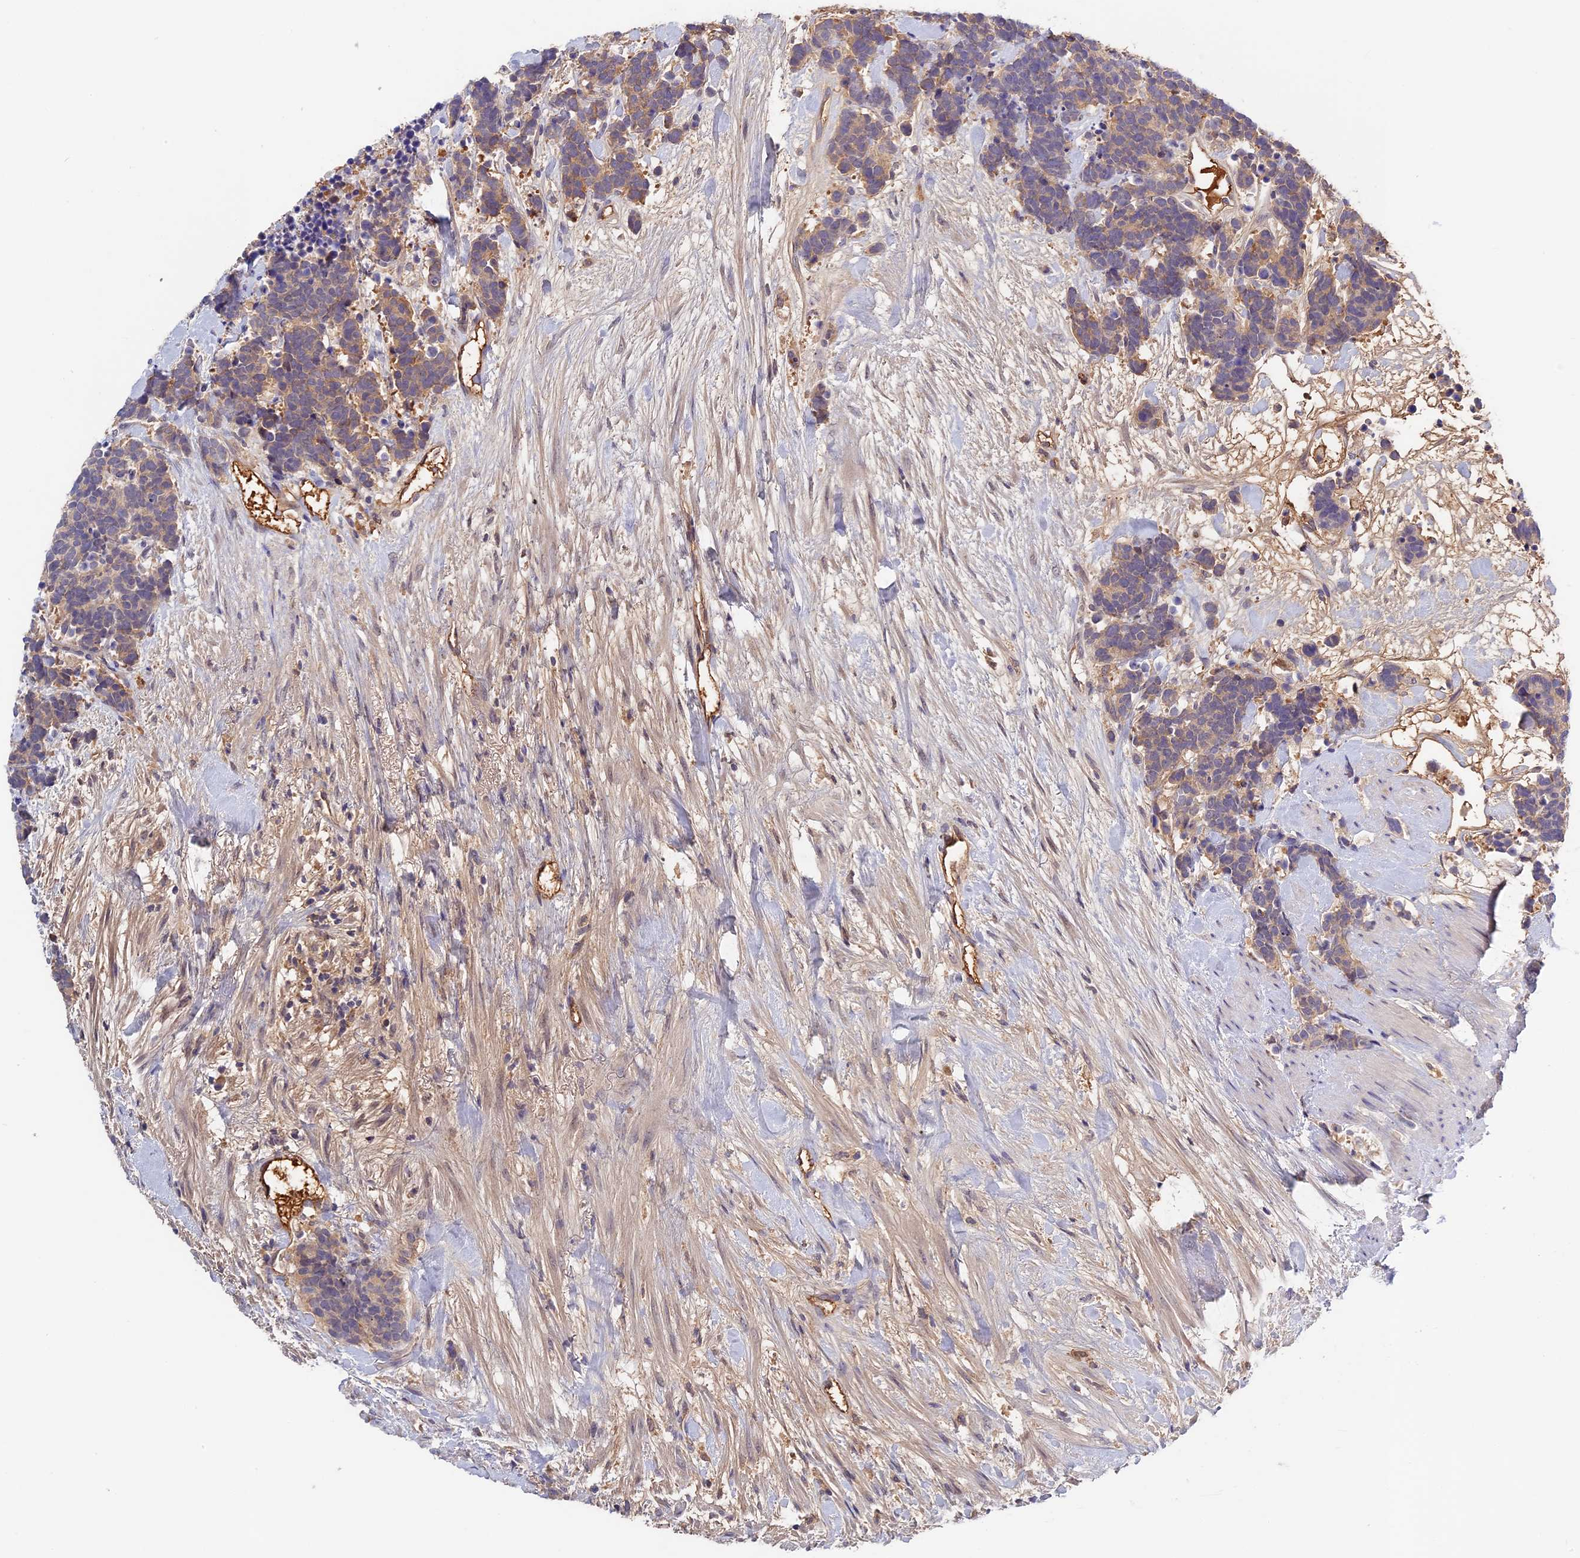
{"staining": {"intensity": "weak", "quantity": "25%-75%", "location": "cytoplasmic/membranous"}, "tissue": "carcinoid", "cell_type": "Tumor cells", "image_type": "cancer", "snomed": [{"axis": "morphology", "description": "Carcinoma, NOS"}, {"axis": "morphology", "description": "Carcinoid, malignant, NOS"}, {"axis": "topography", "description": "Prostate"}], "caption": "Immunohistochemical staining of carcinoma reveals weak cytoplasmic/membranous protein staining in approximately 25%-75% of tumor cells.", "gene": "ADGRD1", "patient": {"sex": "male", "age": 57}}